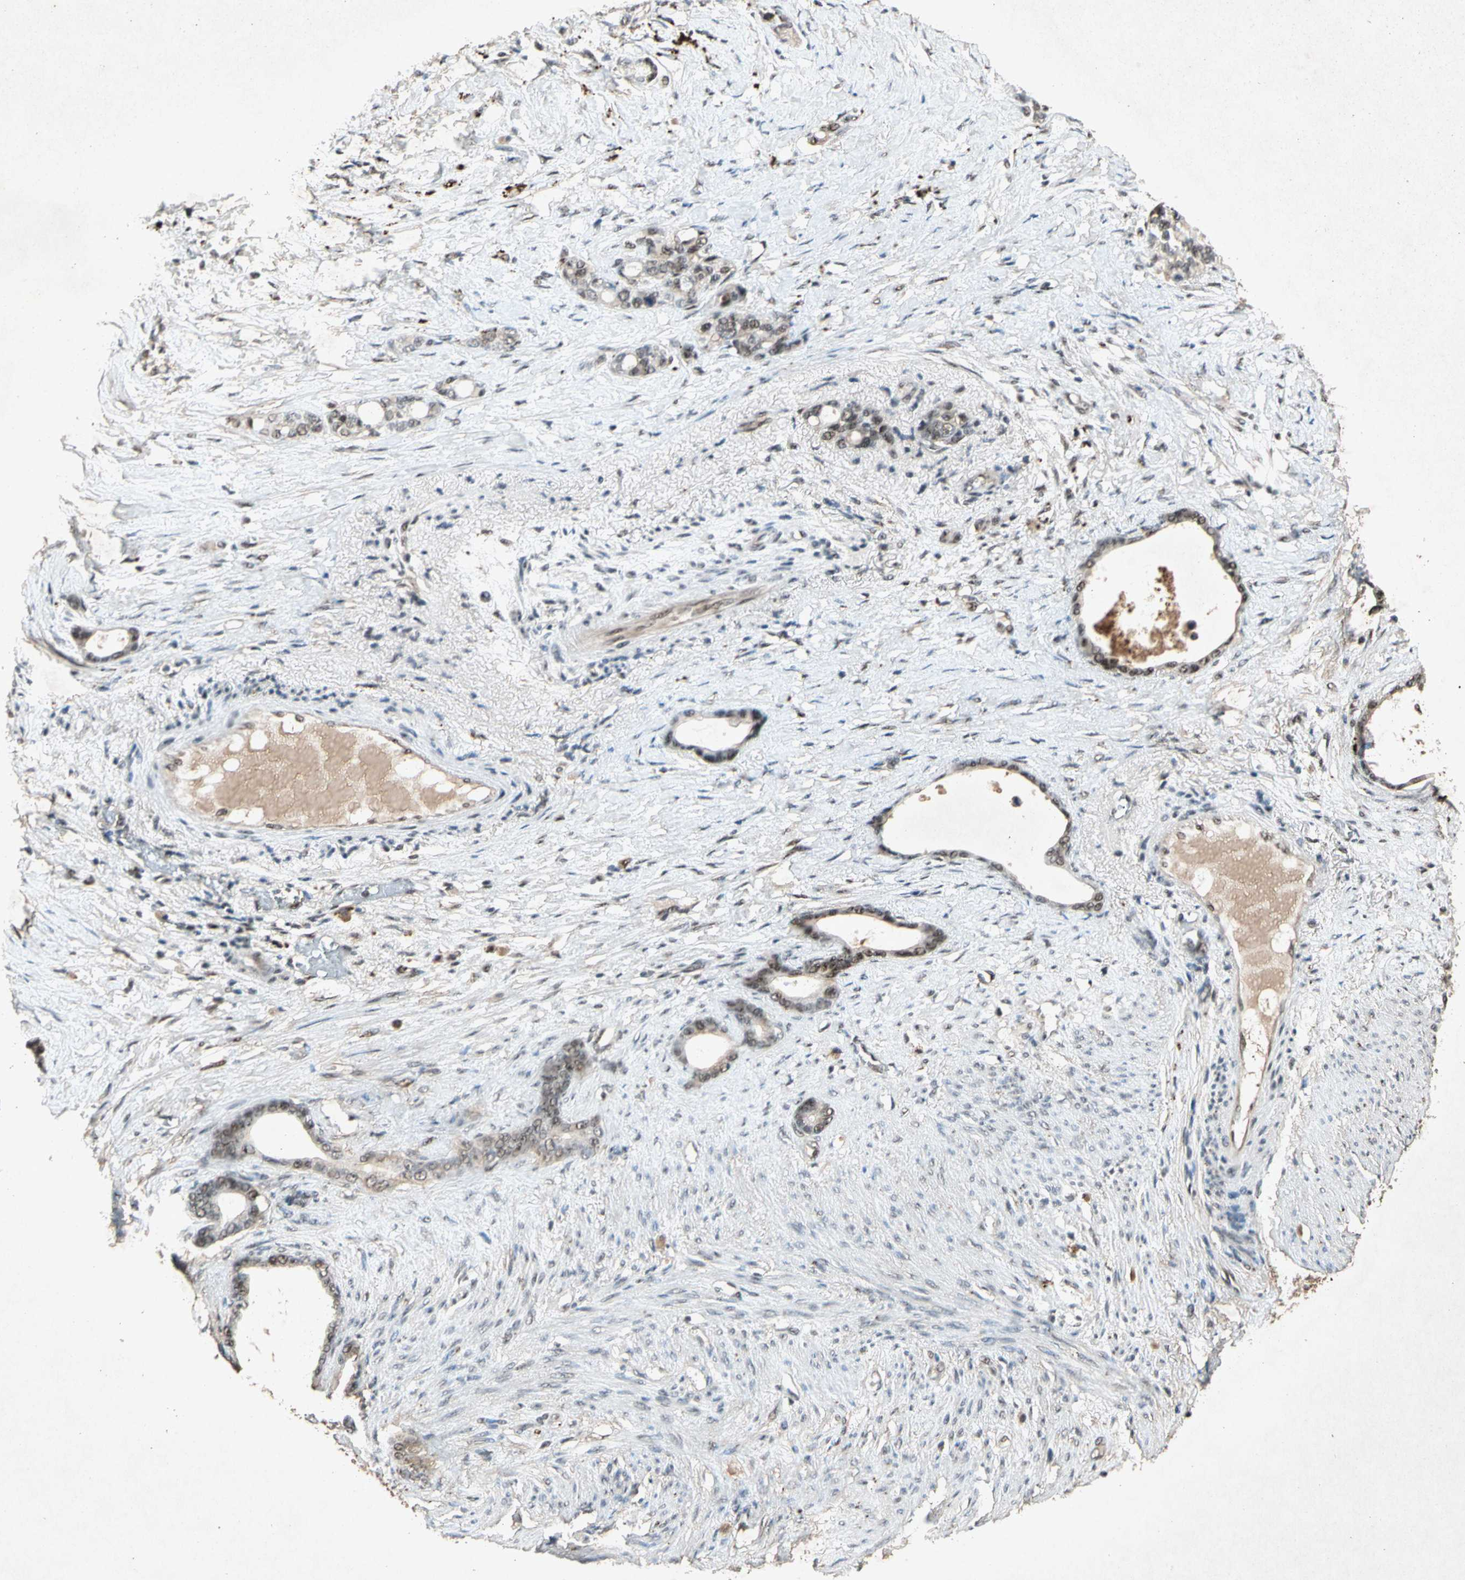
{"staining": {"intensity": "moderate", "quantity": "25%-75%", "location": "cytoplasmic/membranous,nuclear"}, "tissue": "stomach cancer", "cell_type": "Tumor cells", "image_type": "cancer", "snomed": [{"axis": "morphology", "description": "Adenocarcinoma, NOS"}, {"axis": "topography", "description": "Stomach"}], "caption": "Immunohistochemistry (IHC) of stomach cancer demonstrates medium levels of moderate cytoplasmic/membranous and nuclear expression in about 25%-75% of tumor cells.", "gene": "PML", "patient": {"sex": "female", "age": 75}}